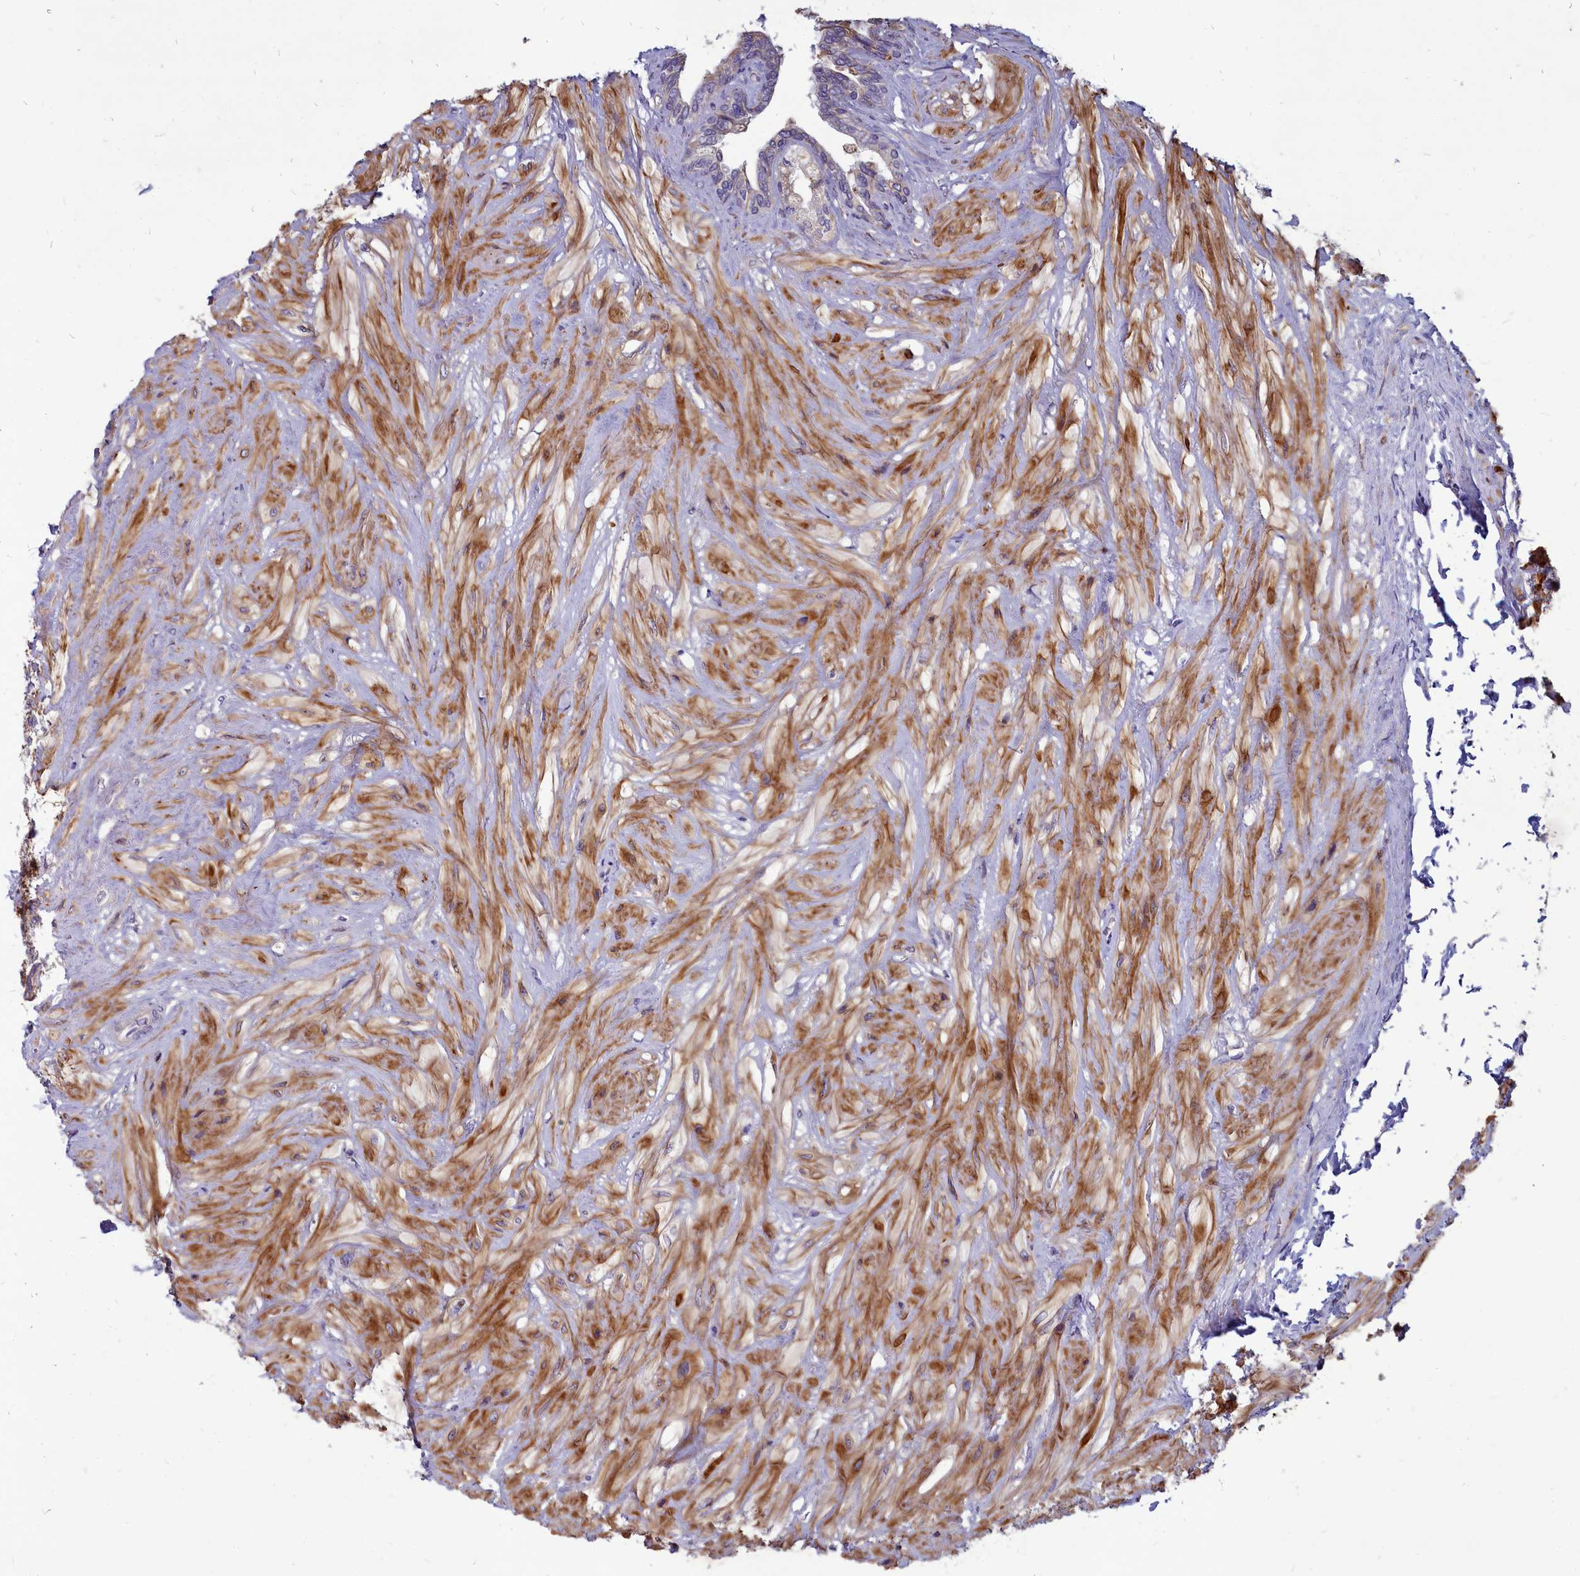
{"staining": {"intensity": "weak", "quantity": "<25%", "location": "cytoplasmic/membranous"}, "tissue": "seminal vesicle", "cell_type": "Glandular cells", "image_type": "normal", "snomed": [{"axis": "morphology", "description": "Normal tissue, NOS"}, {"axis": "topography", "description": "Seminal veicle"}, {"axis": "topography", "description": "Peripheral nerve tissue"}], "caption": "Immunohistochemistry of benign seminal vesicle shows no staining in glandular cells.", "gene": "SMPD4", "patient": {"sex": "male", "age": 60}}